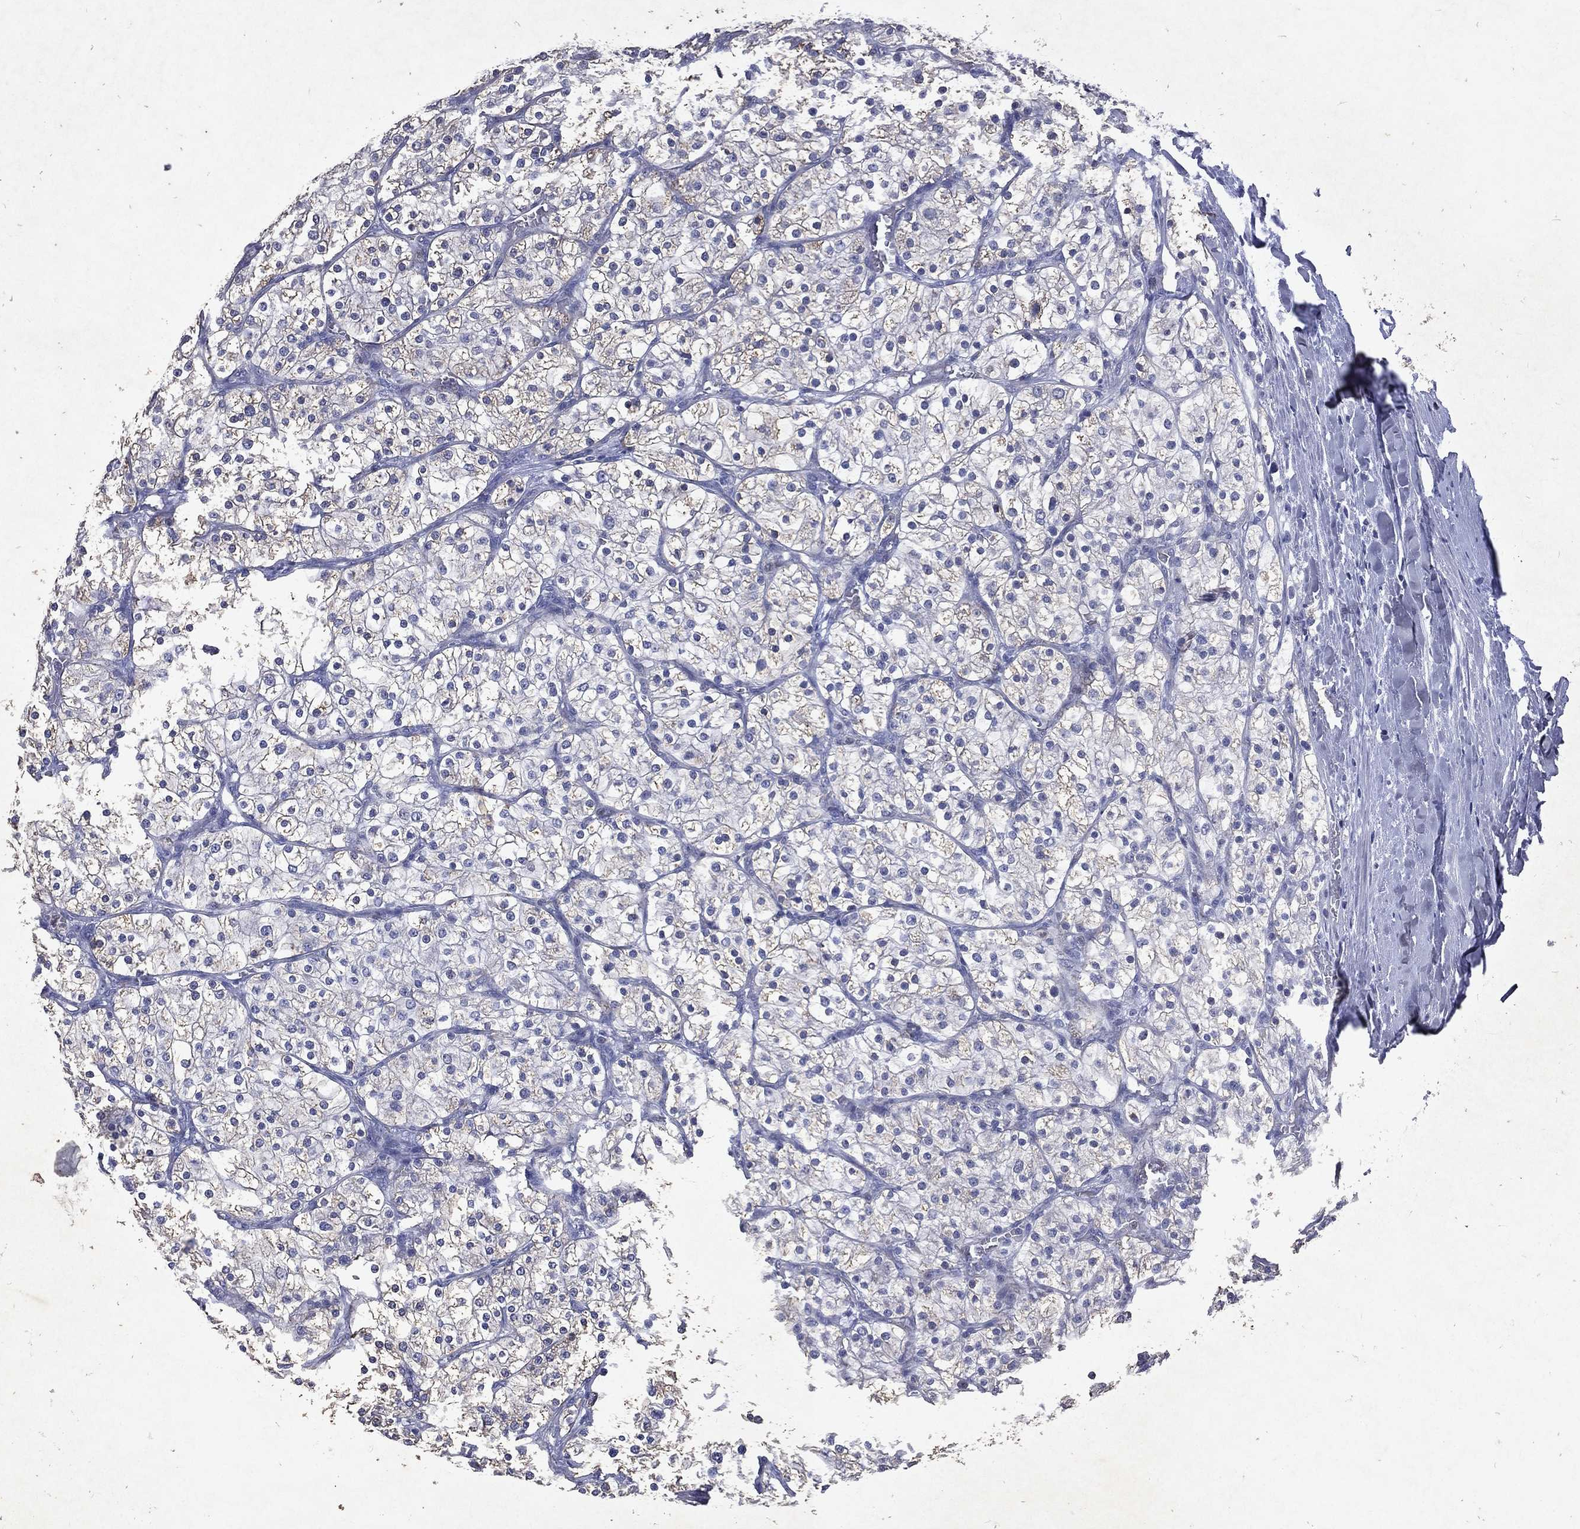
{"staining": {"intensity": "negative", "quantity": "none", "location": "none"}, "tissue": "renal cancer", "cell_type": "Tumor cells", "image_type": "cancer", "snomed": [{"axis": "morphology", "description": "Adenocarcinoma, NOS"}, {"axis": "topography", "description": "Kidney"}], "caption": "Tumor cells show no significant staining in renal cancer.", "gene": "SLC34A2", "patient": {"sex": "male", "age": 80}}